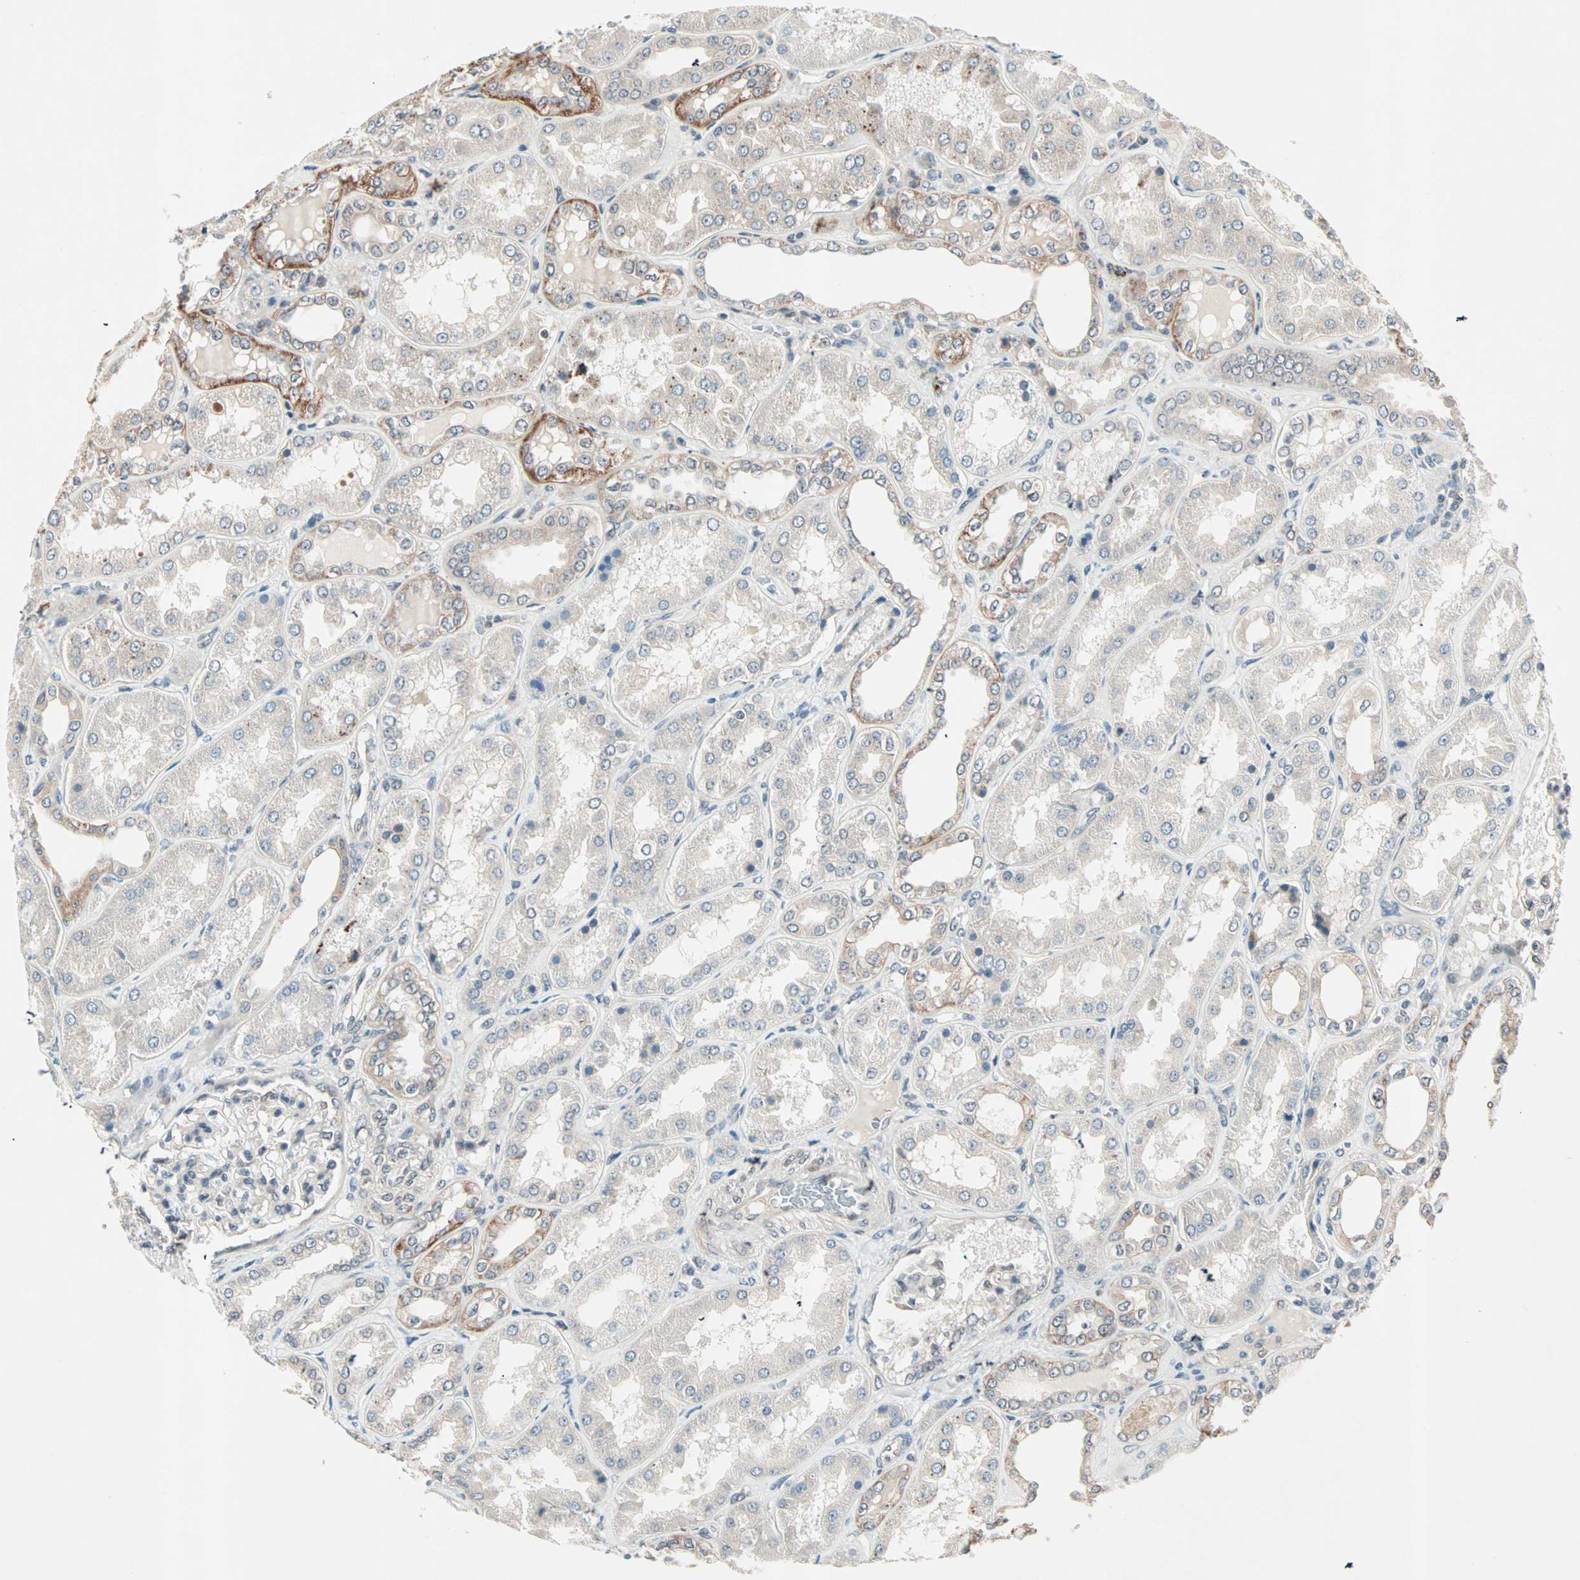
{"staining": {"intensity": "weak", "quantity": "25%-75%", "location": "cytoplasmic/membranous"}, "tissue": "kidney", "cell_type": "Cells in glomeruli", "image_type": "normal", "snomed": [{"axis": "morphology", "description": "Normal tissue, NOS"}, {"axis": "topography", "description": "Kidney"}], "caption": "Human kidney stained with a brown dye demonstrates weak cytoplasmic/membranous positive positivity in approximately 25%-75% of cells in glomeruli.", "gene": "PGBD1", "patient": {"sex": "female", "age": 56}}